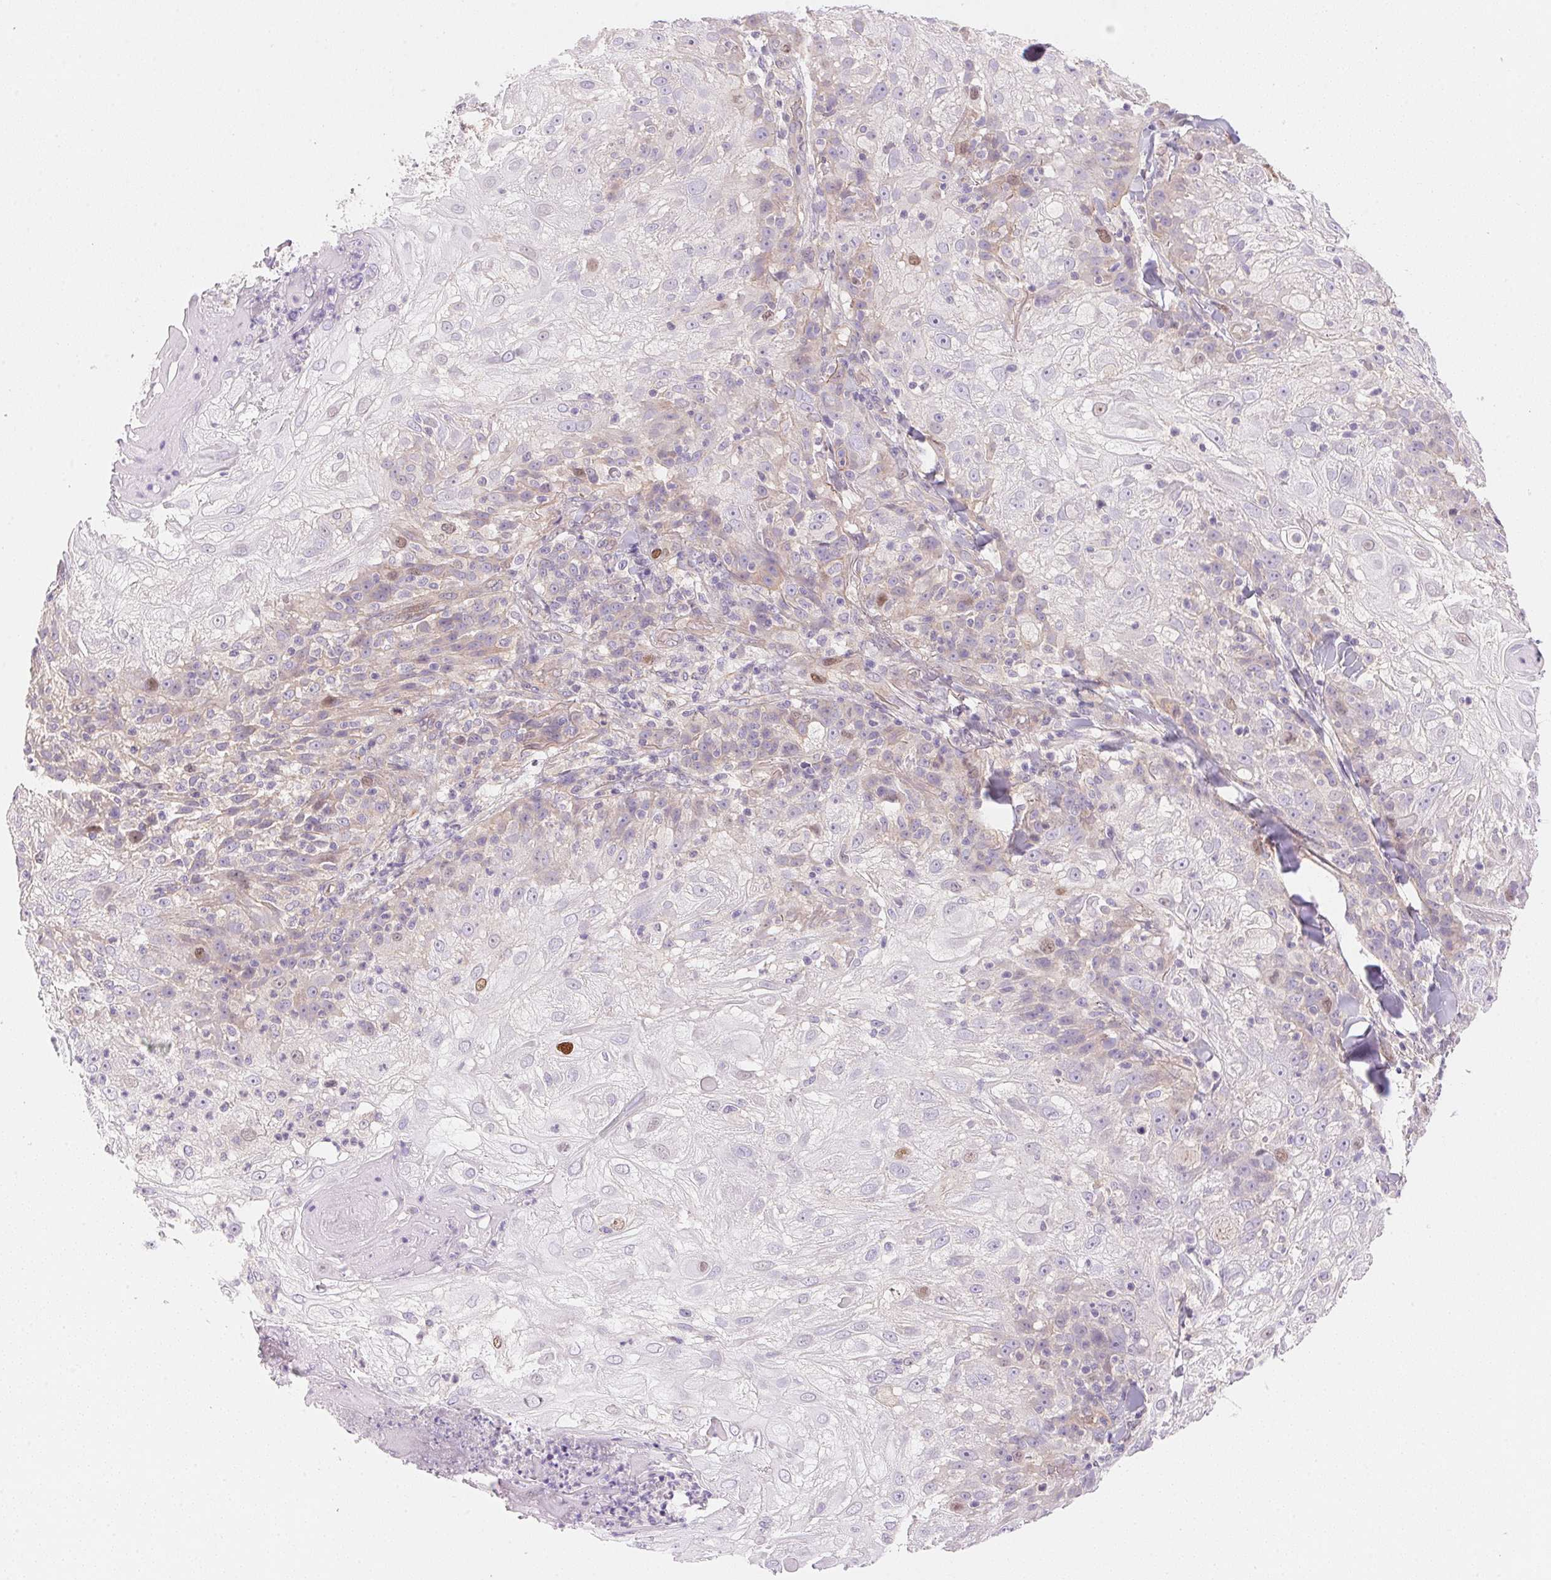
{"staining": {"intensity": "negative", "quantity": "none", "location": "none"}, "tissue": "skin cancer", "cell_type": "Tumor cells", "image_type": "cancer", "snomed": [{"axis": "morphology", "description": "Normal tissue, NOS"}, {"axis": "morphology", "description": "Squamous cell carcinoma, NOS"}, {"axis": "topography", "description": "Skin"}], "caption": "Immunohistochemistry of human skin cancer demonstrates no staining in tumor cells.", "gene": "SMTN", "patient": {"sex": "female", "age": 83}}